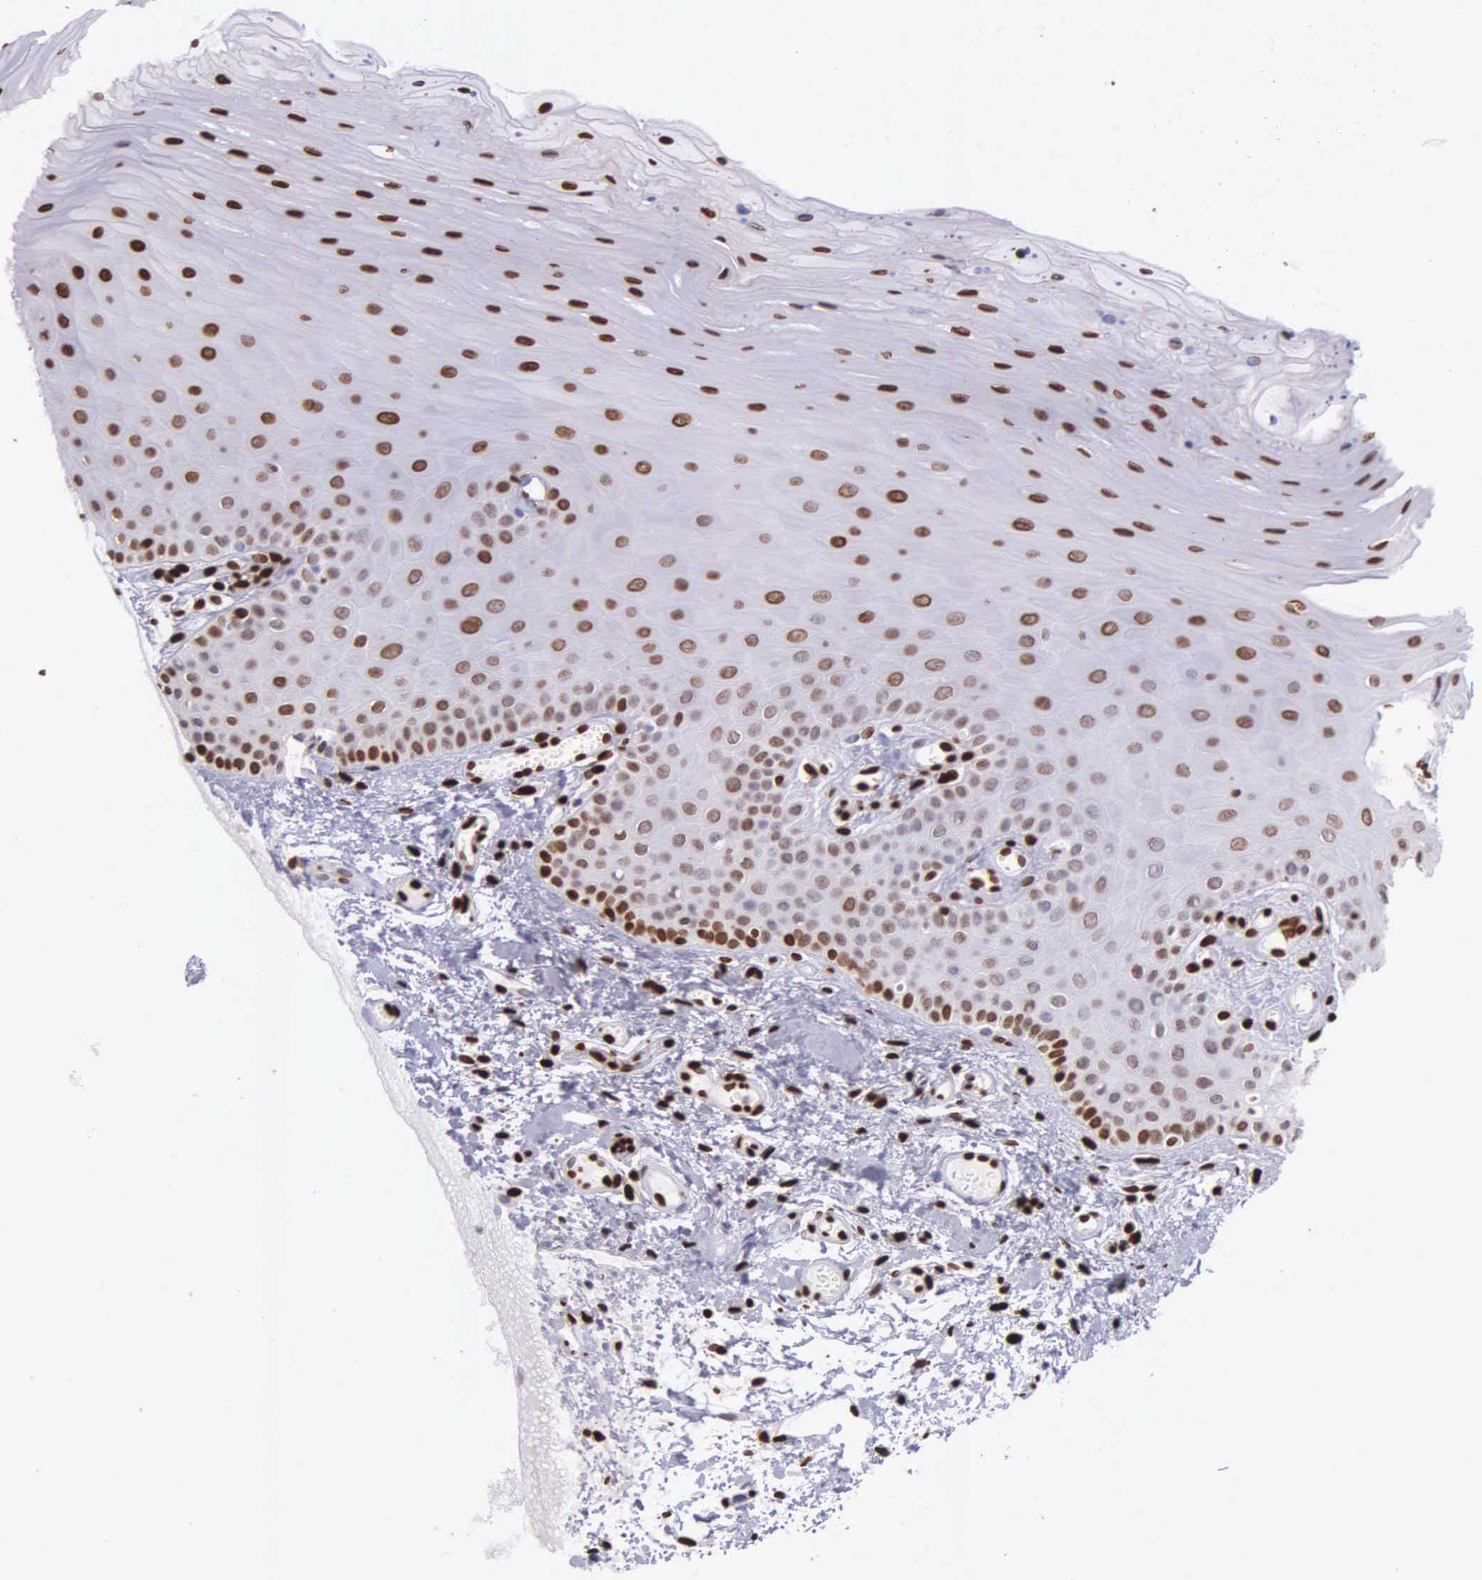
{"staining": {"intensity": "strong", "quantity": ">75%", "location": "nuclear"}, "tissue": "oral mucosa", "cell_type": "Squamous epithelial cells", "image_type": "normal", "snomed": [{"axis": "morphology", "description": "Normal tissue, NOS"}, {"axis": "topography", "description": "Oral tissue"}], "caption": "A histopathology image of oral mucosa stained for a protein shows strong nuclear brown staining in squamous epithelial cells. (Brightfield microscopy of DAB IHC at high magnification).", "gene": "H1", "patient": {"sex": "female", "age": 54}}